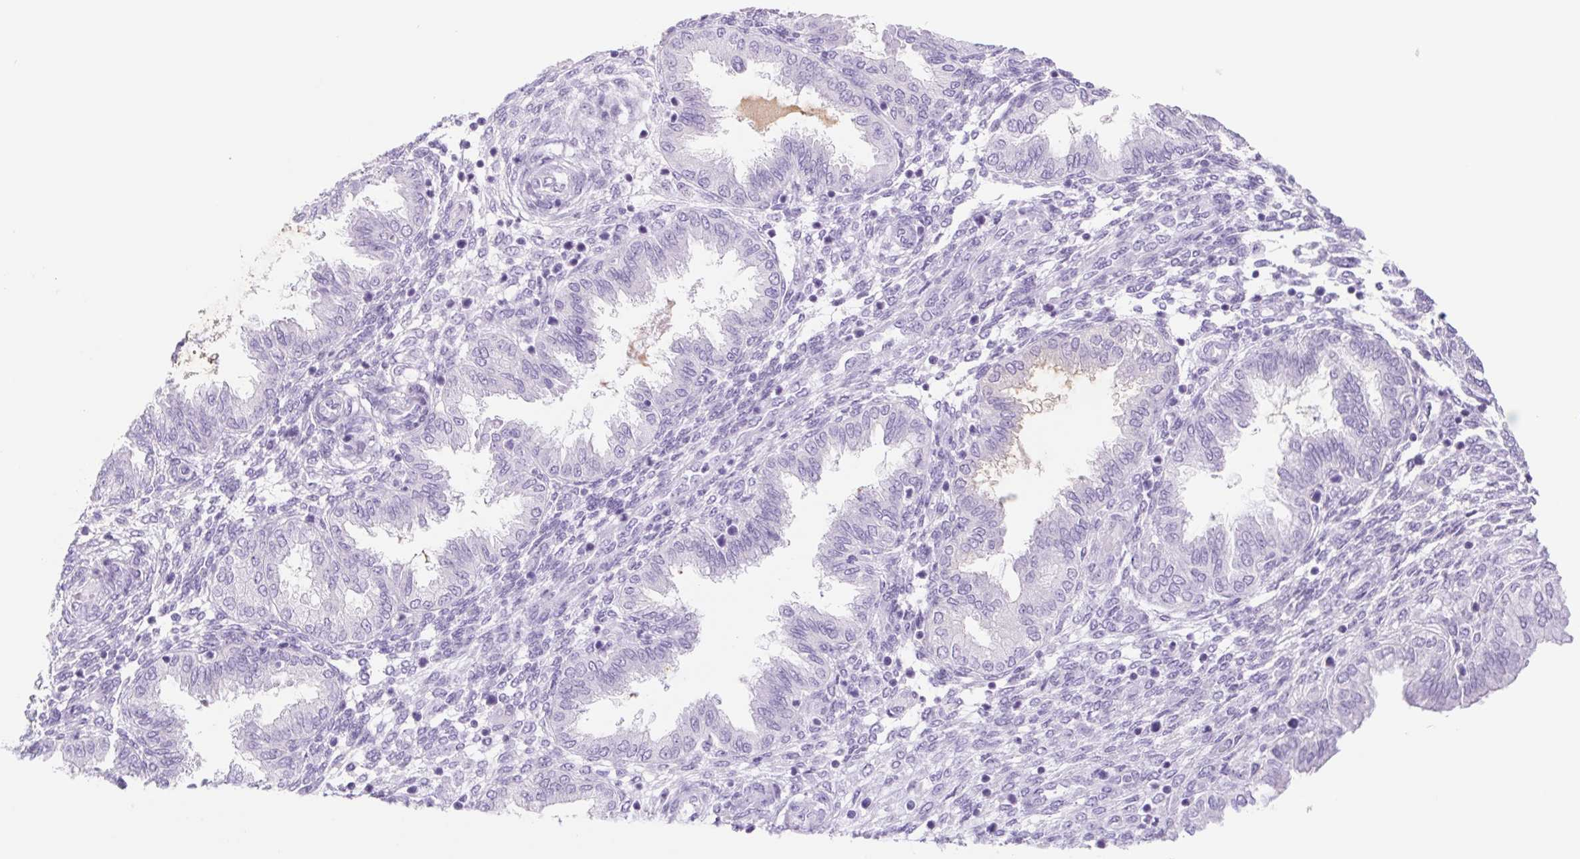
{"staining": {"intensity": "negative", "quantity": "none", "location": "none"}, "tissue": "endometrium", "cell_type": "Cells in endometrial stroma", "image_type": "normal", "snomed": [{"axis": "morphology", "description": "Normal tissue, NOS"}, {"axis": "topography", "description": "Endometrium"}], "caption": "Micrograph shows no significant protein positivity in cells in endometrial stroma of unremarkable endometrium.", "gene": "CYP21A2", "patient": {"sex": "female", "age": 33}}